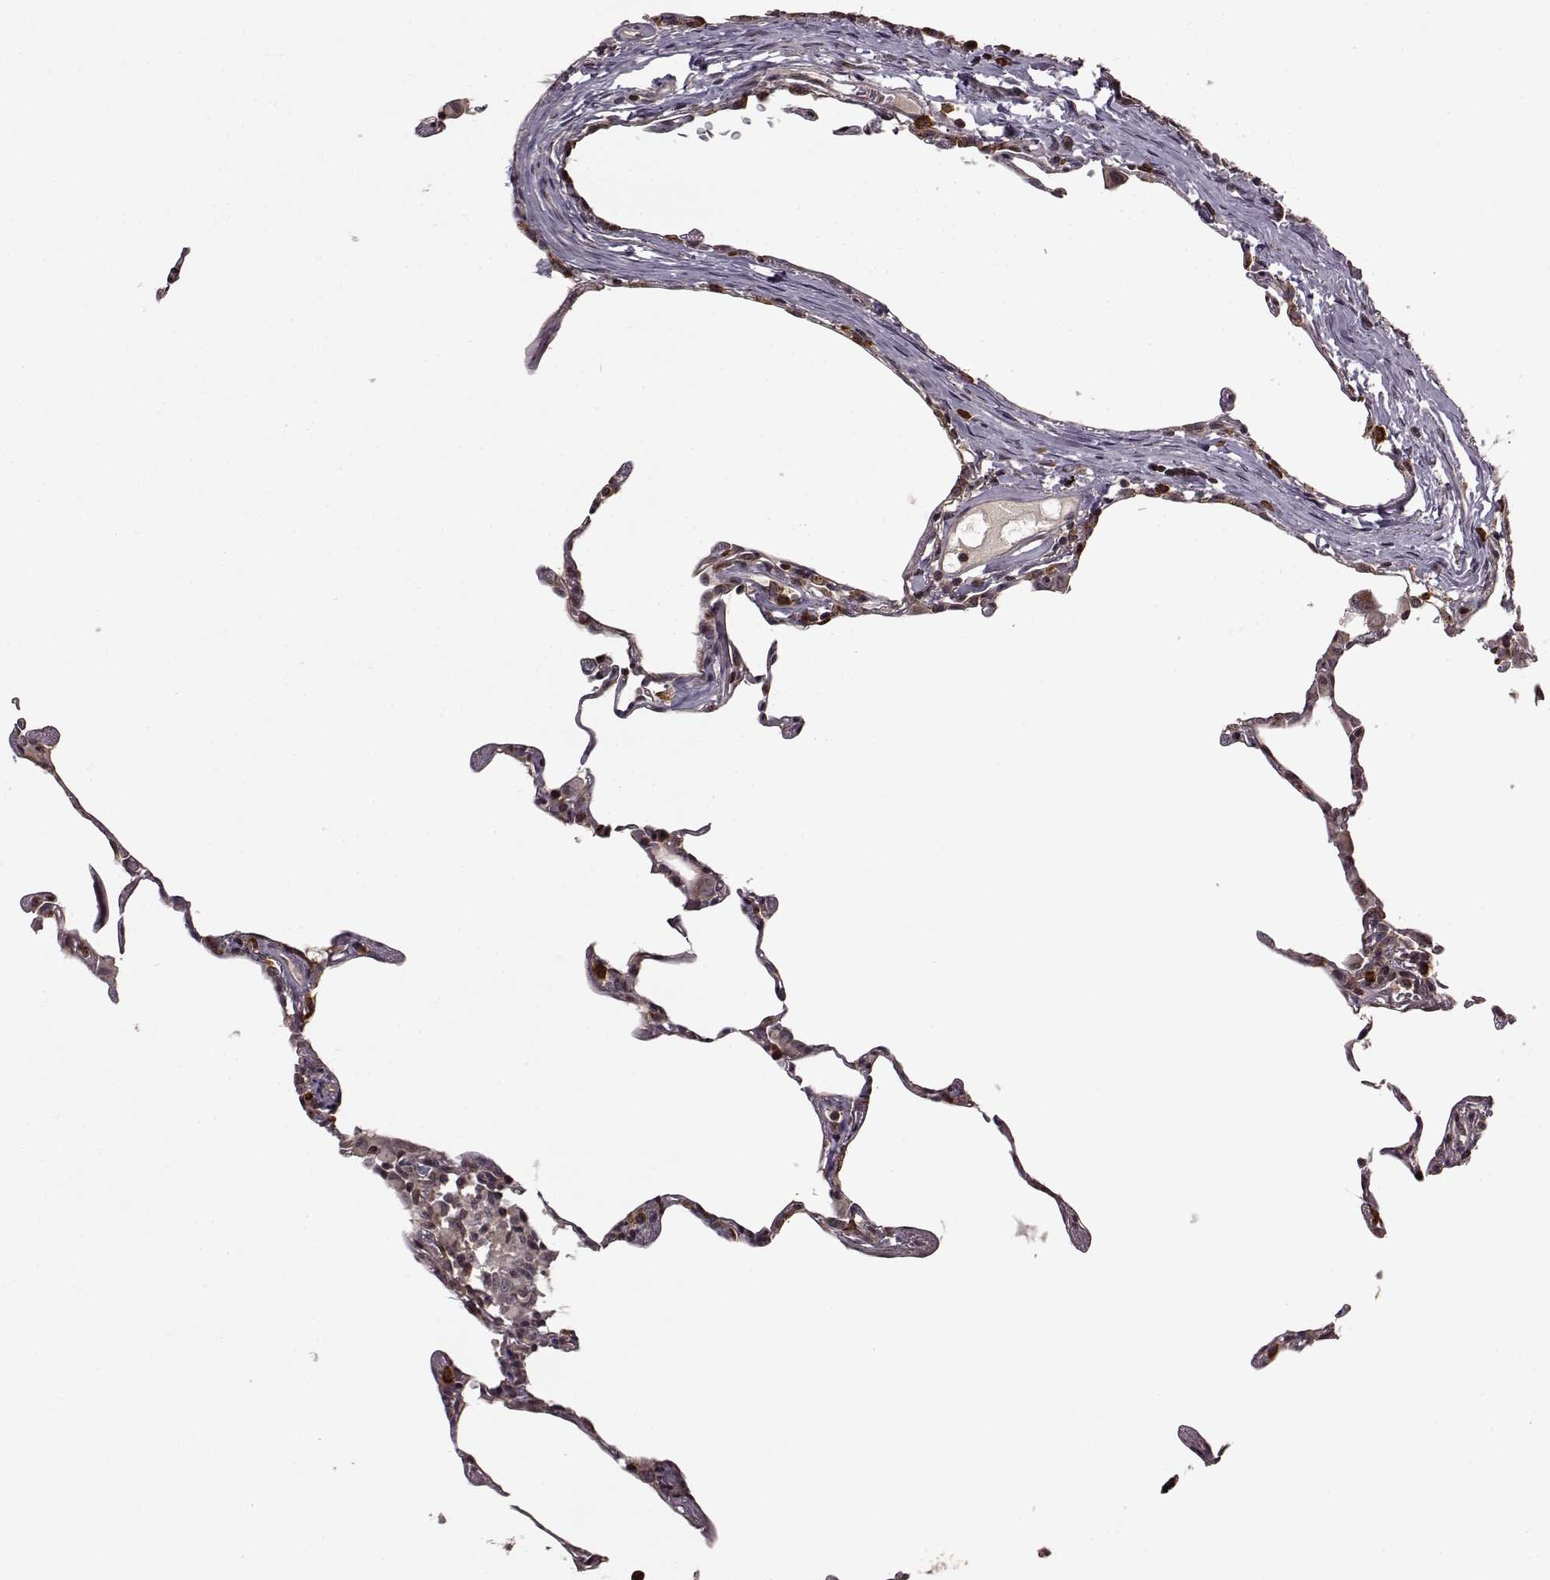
{"staining": {"intensity": "strong", "quantity": "25%-75%", "location": "cytoplasmic/membranous,nuclear"}, "tissue": "lung", "cell_type": "Alveolar cells", "image_type": "normal", "snomed": [{"axis": "morphology", "description": "Normal tissue, NOS"}, {"axis": "topography", "description": "Lung"}], "caption": "An IHC histopathology image of normal tissue is shown. Protein staining in brown shows strong cytoplasmic/membranous,nuclear positivity in lung within alveolar cells. (Brightfield microscopy of DAB IHC at high magnification).", "gene": "TRMU", "patient": {"sex": "female", "age": 57}}